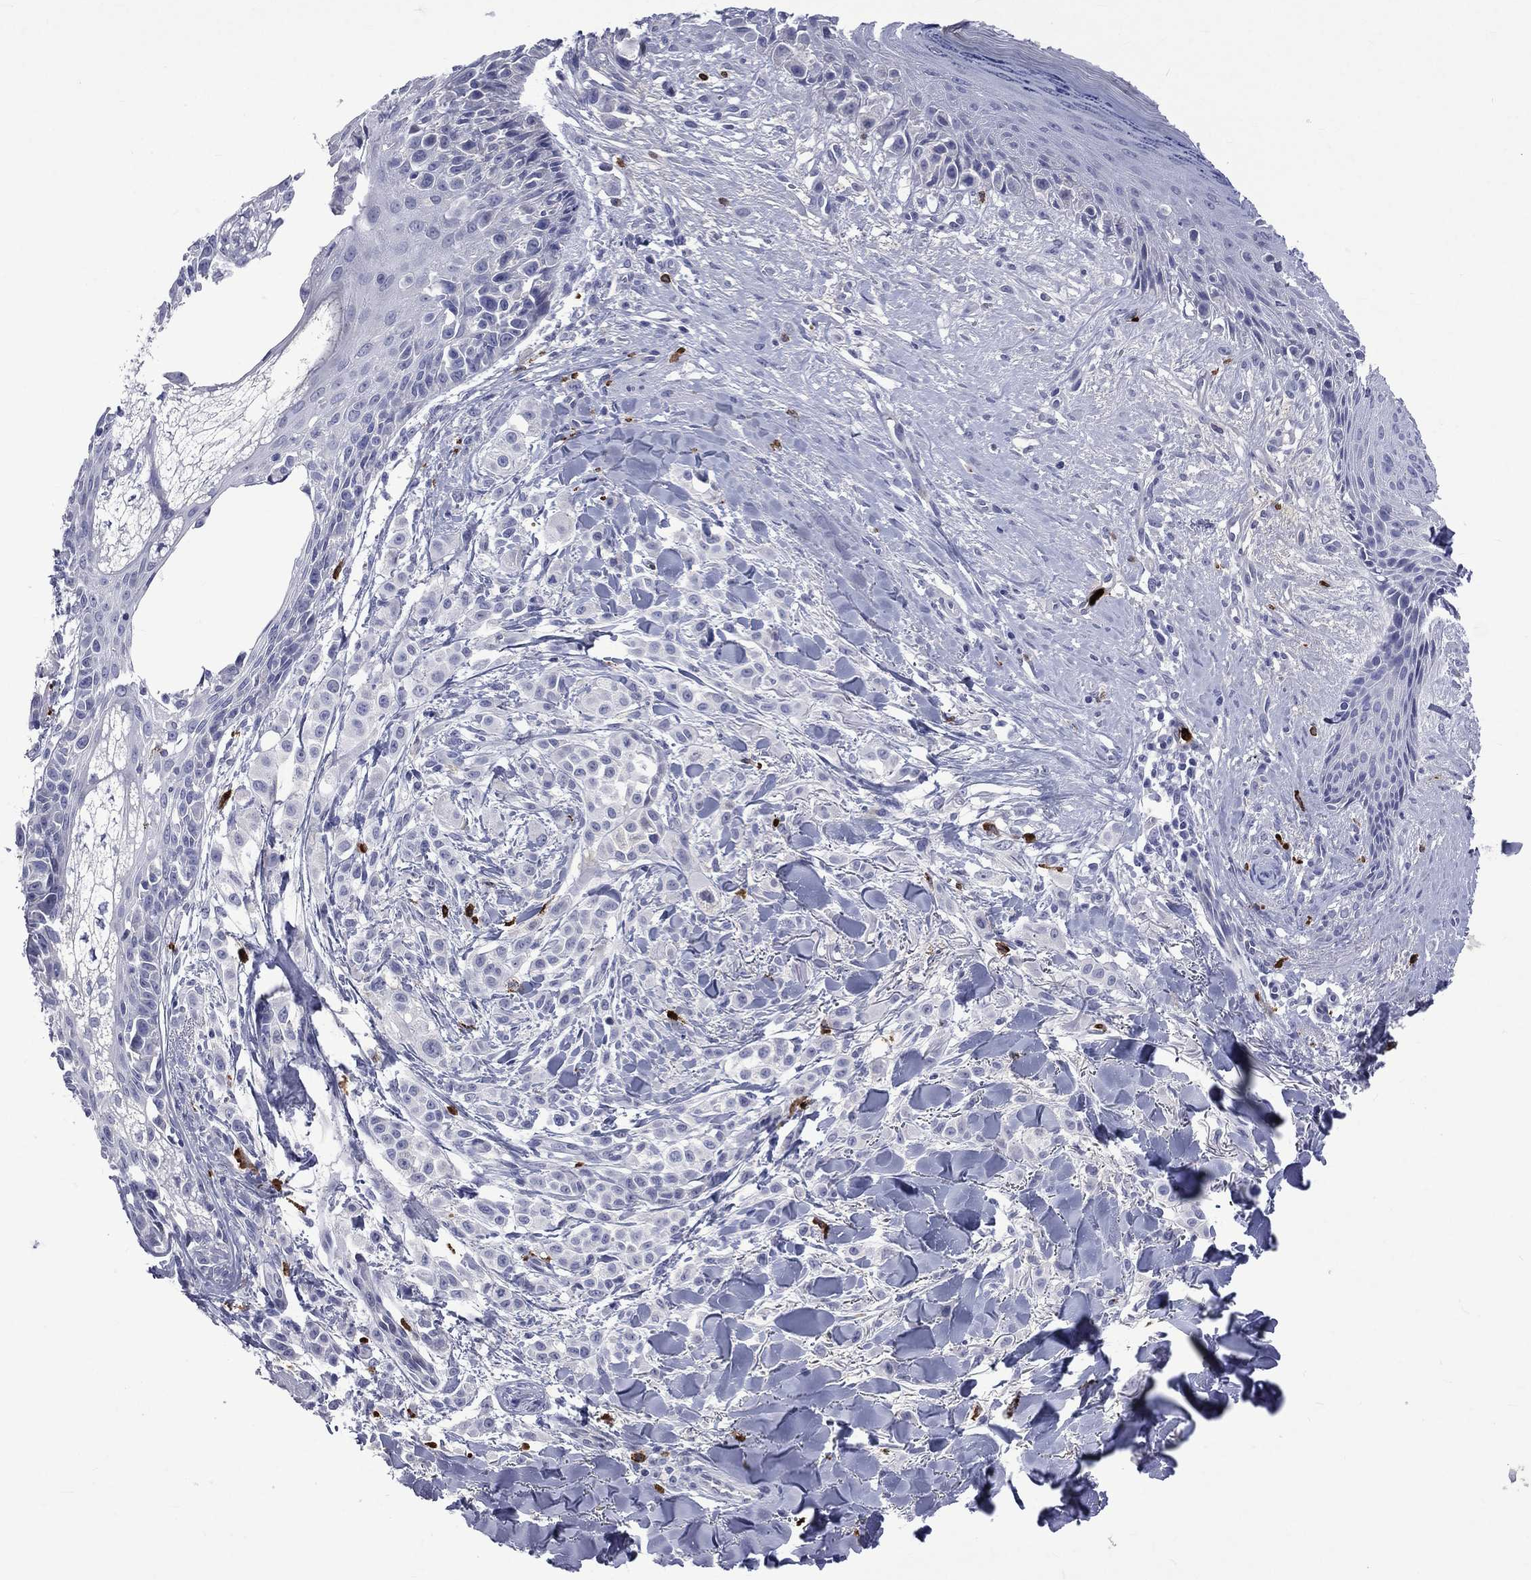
{"staining": {"intensity": "negative", "quantity": "none", "location": "none"}, "tissue": "melanoma", "cell_type": "Tumor cells", "image_type": "cancer", "snomed": [{"axis": "morphology", "description": "Malignant melanoma, NOS"}, {"axis": "topography", "description": "Skin"}], "caption": "Tumor cells are negative for protein expression in human melanoma.", "gene": "ELANE", "patient": {"sex": "male", "age": 57}}